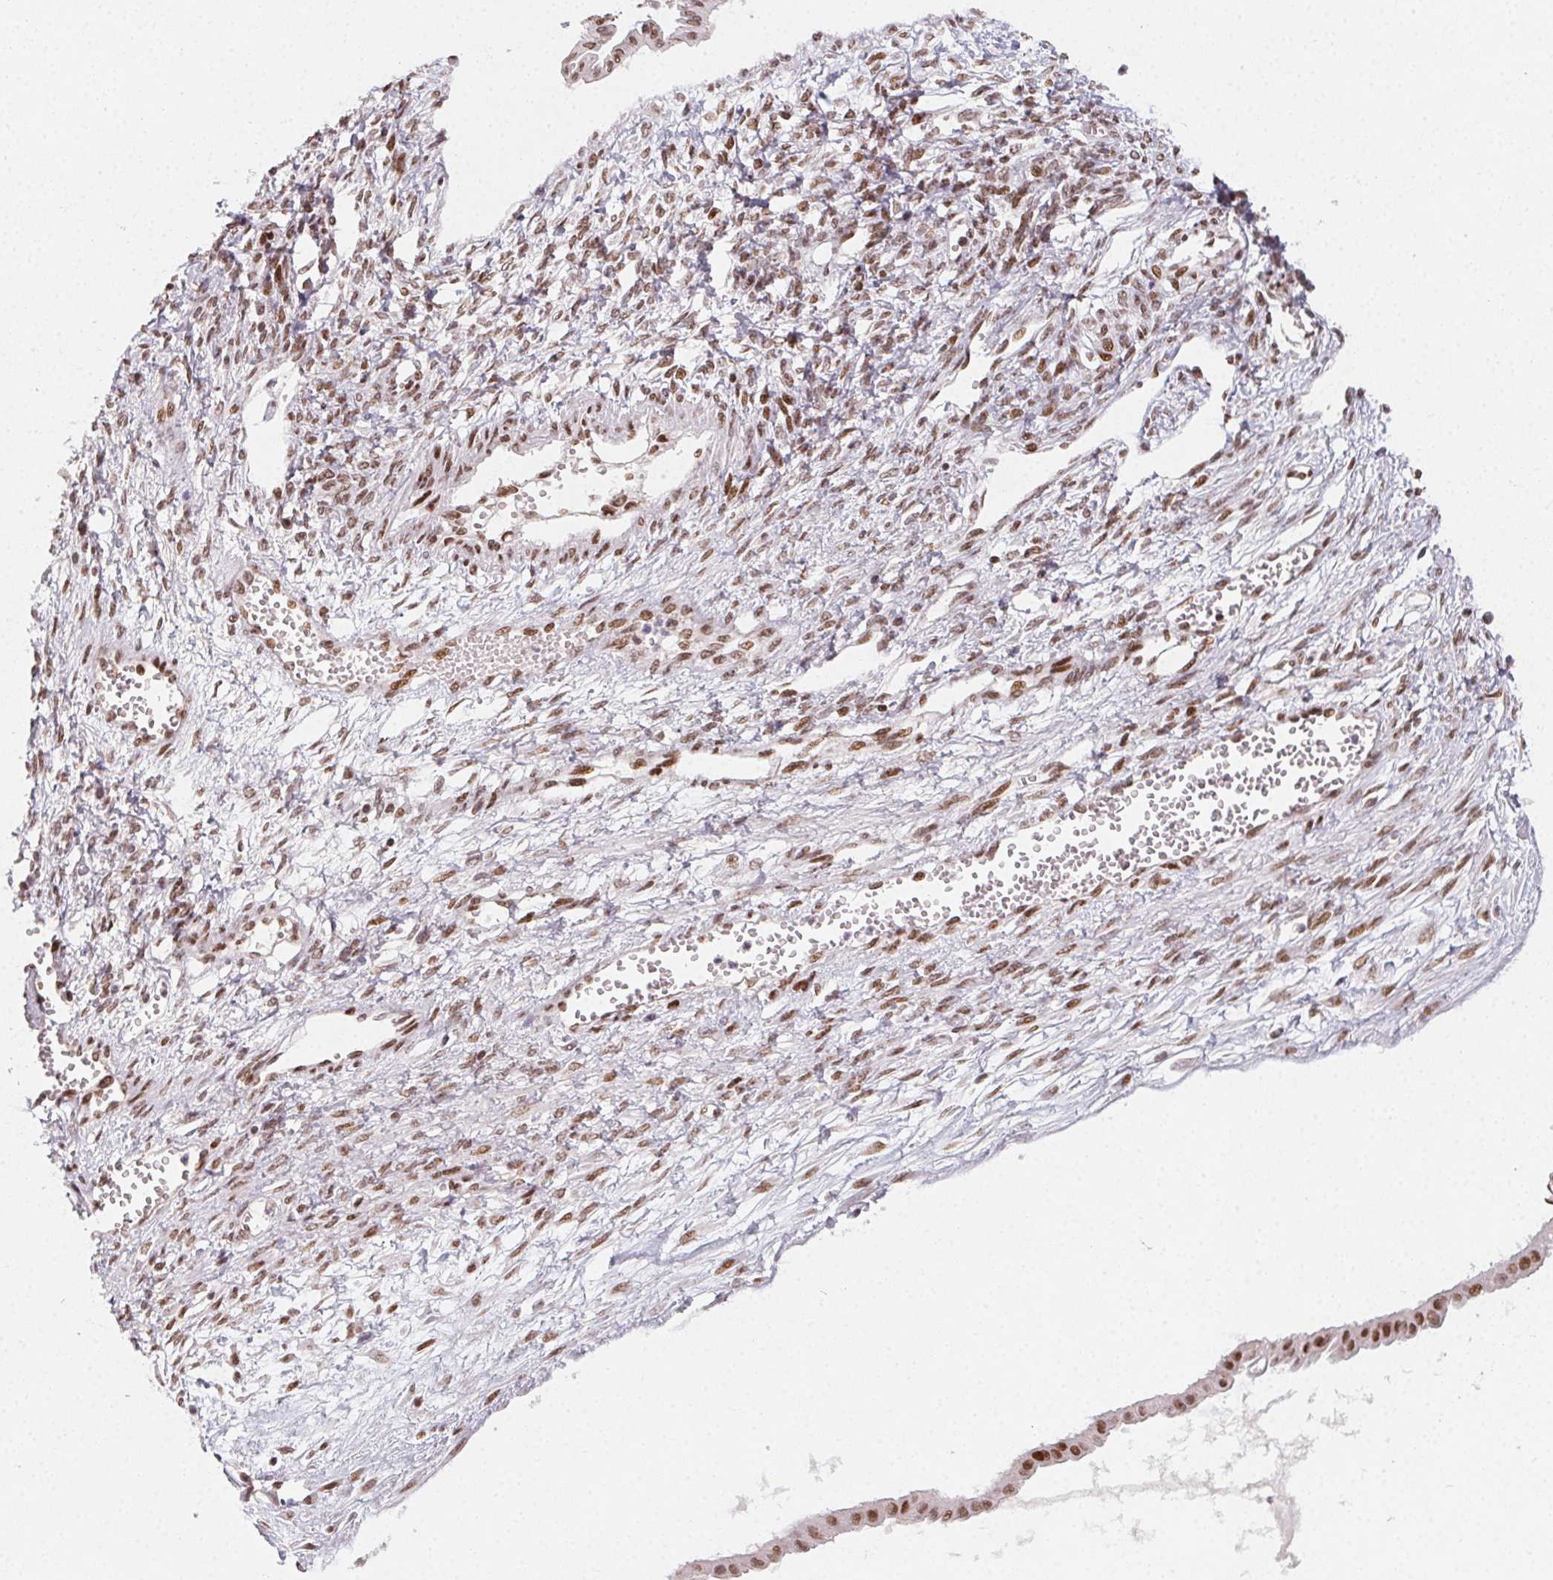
{"staining": {"intensity": "moderate", "quantity": ">75%", "location": "nuclear"}, "tissue": "ovarian cancer", "cell_type": "Tumor cells", "image_type": "cancer", "snomed": [{"axis": "morphology", "description": "Cystadenocarcinoma, mucinous, NOS"}, {"axis": "topography", "description": "Ovary"}], "caption": "An immunohistochemistry (IHC) image of neoplastic tissue is shown. Protein staining in brown highlights moderate nuclear positivity in ovarian cancer (mucinous cystadenocarcinoma) within tumor cells.", "gene": "KMT2A", "patient": {"sex": "female", "age": 73}}